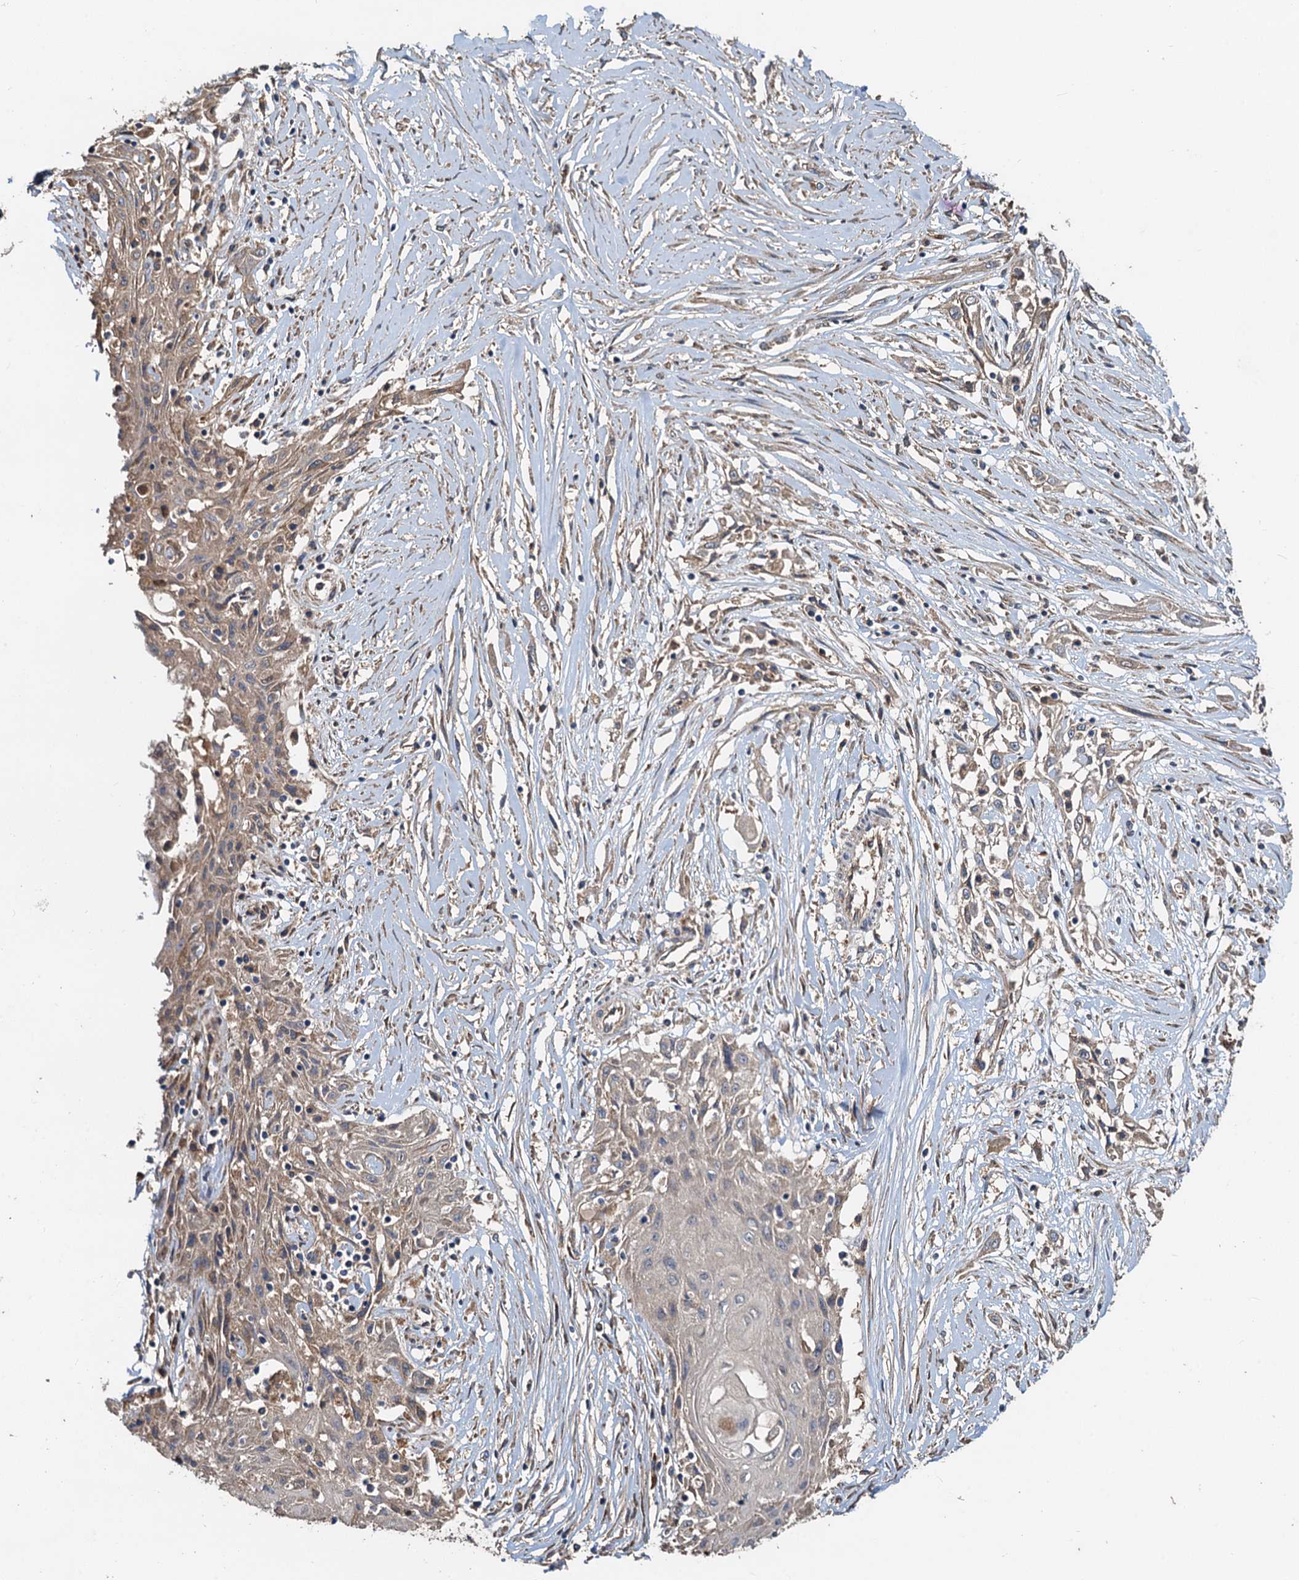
{"staining": {"intensity": "weak", "quantity": "<25%", "location": "cytoplasmic/membranous"}, "tissue": "skin cancer", "cell_type": "Tumor cells", "image_type": "cancer", "snomed": [{"axis": "morphology", "description": "Squamous cell carcinoma, NOS"}, {"axis": "morphology", "description": "Squamous cell carcinoma, metastatic, NOS"}, {"axis": "topography", "description": "Skin"}, {"axis": "topography", "description": "Lymph node"}], "caption": "High power microscopy photomicrograph of an immunohistochemistry micrograph of metastatic squamous cell carcinoma (skin), revealing no significant staining in tumor cells.", "gene": "HYI", "patient": {"sex": "male", "age": 75}}